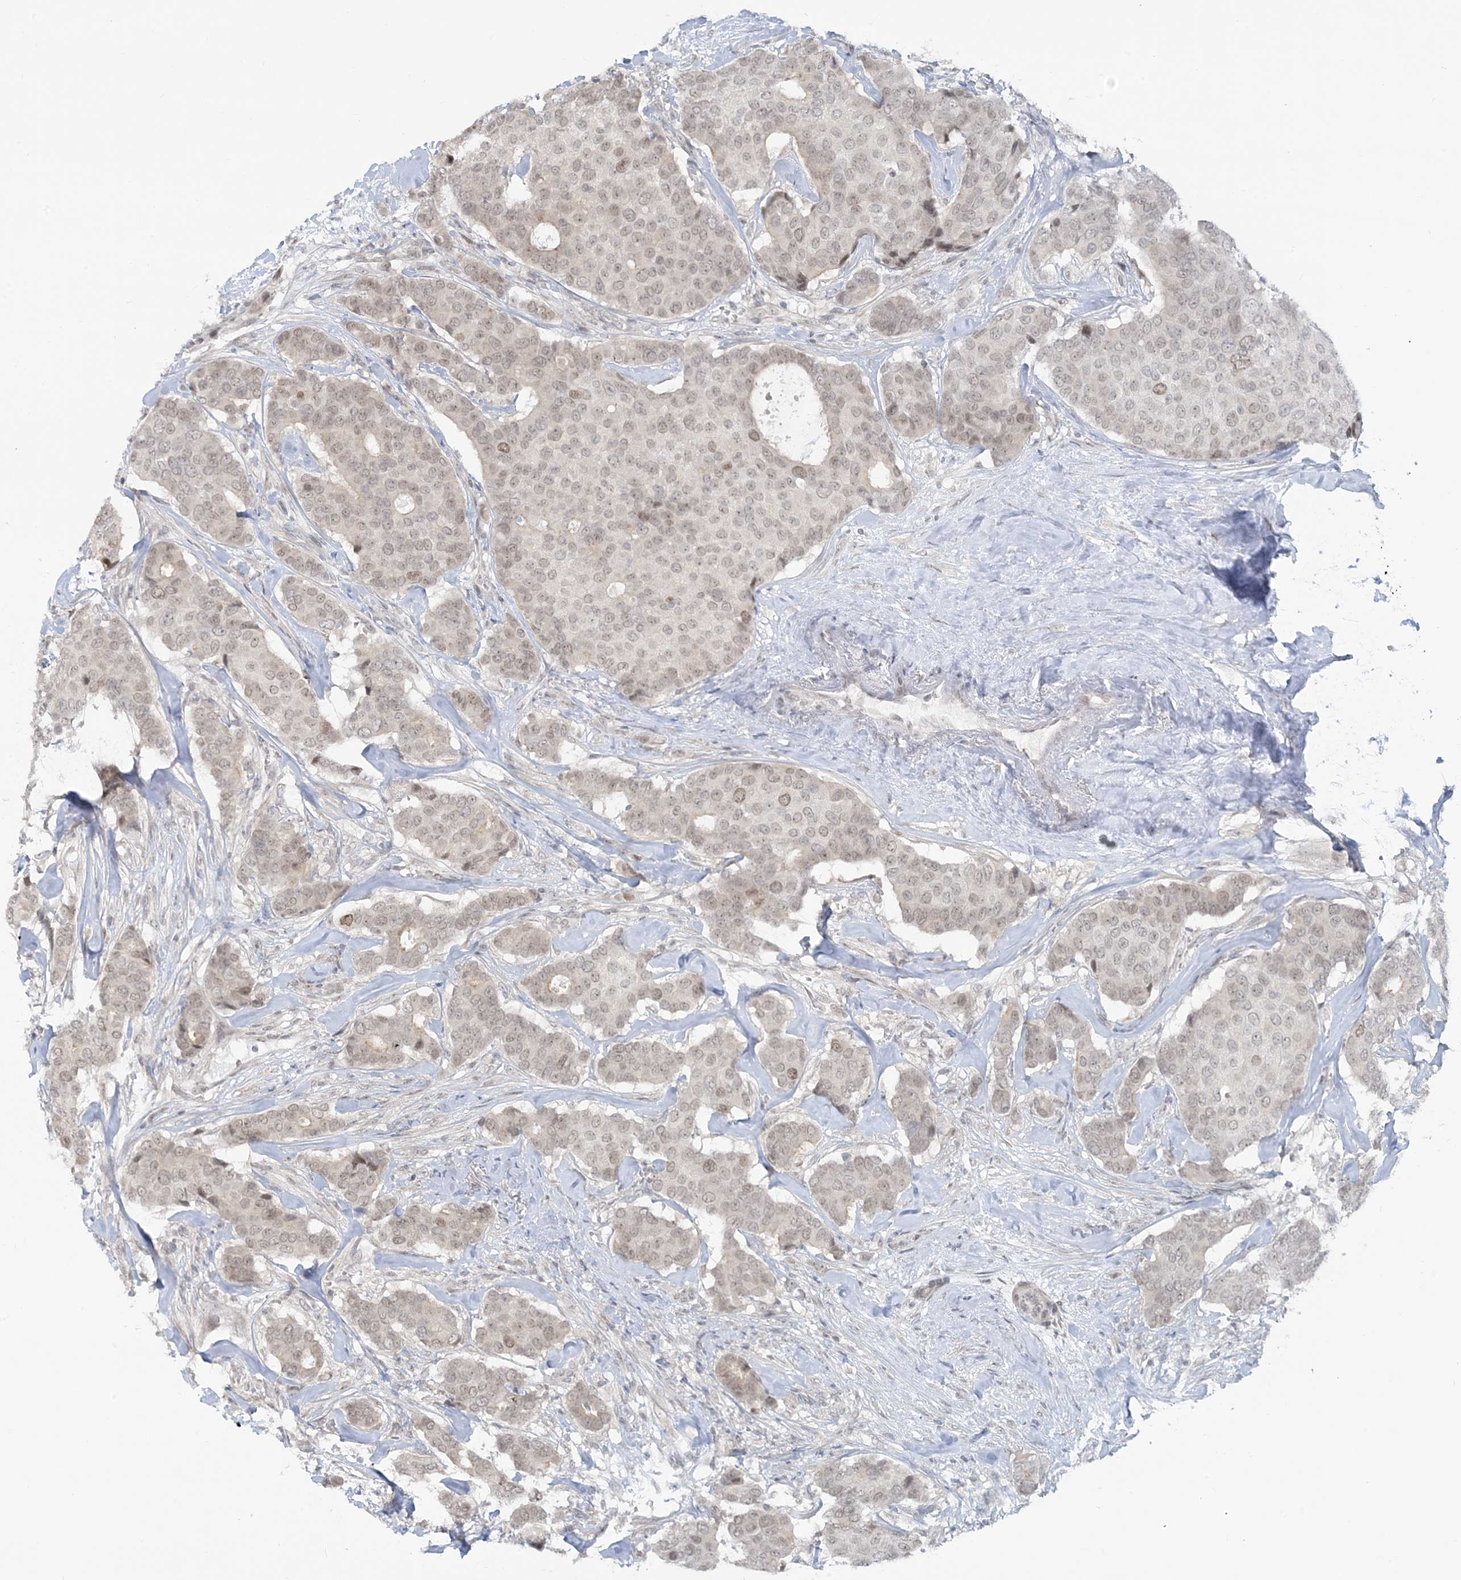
{"staining": {"intensity": "weak", "quantity": ">75%", "location": "nuclear"}, "tissue": "breast cancer", "cell_type": "Tumor cells", "image_type": "cancer", "snomed": [{"axis": "morphology", "description": "Duct carcinoma"}, {"axis": "topography", "description": "Breast"}], "caption": "High-power microscopy captured an IHC photomicrograph of breast intraductal carcinoma, revealing weak nuclear staining in approximately >75% of tumor cells.", "gene": "LEXM", "patient": {"sex": "female", "age": 75}}